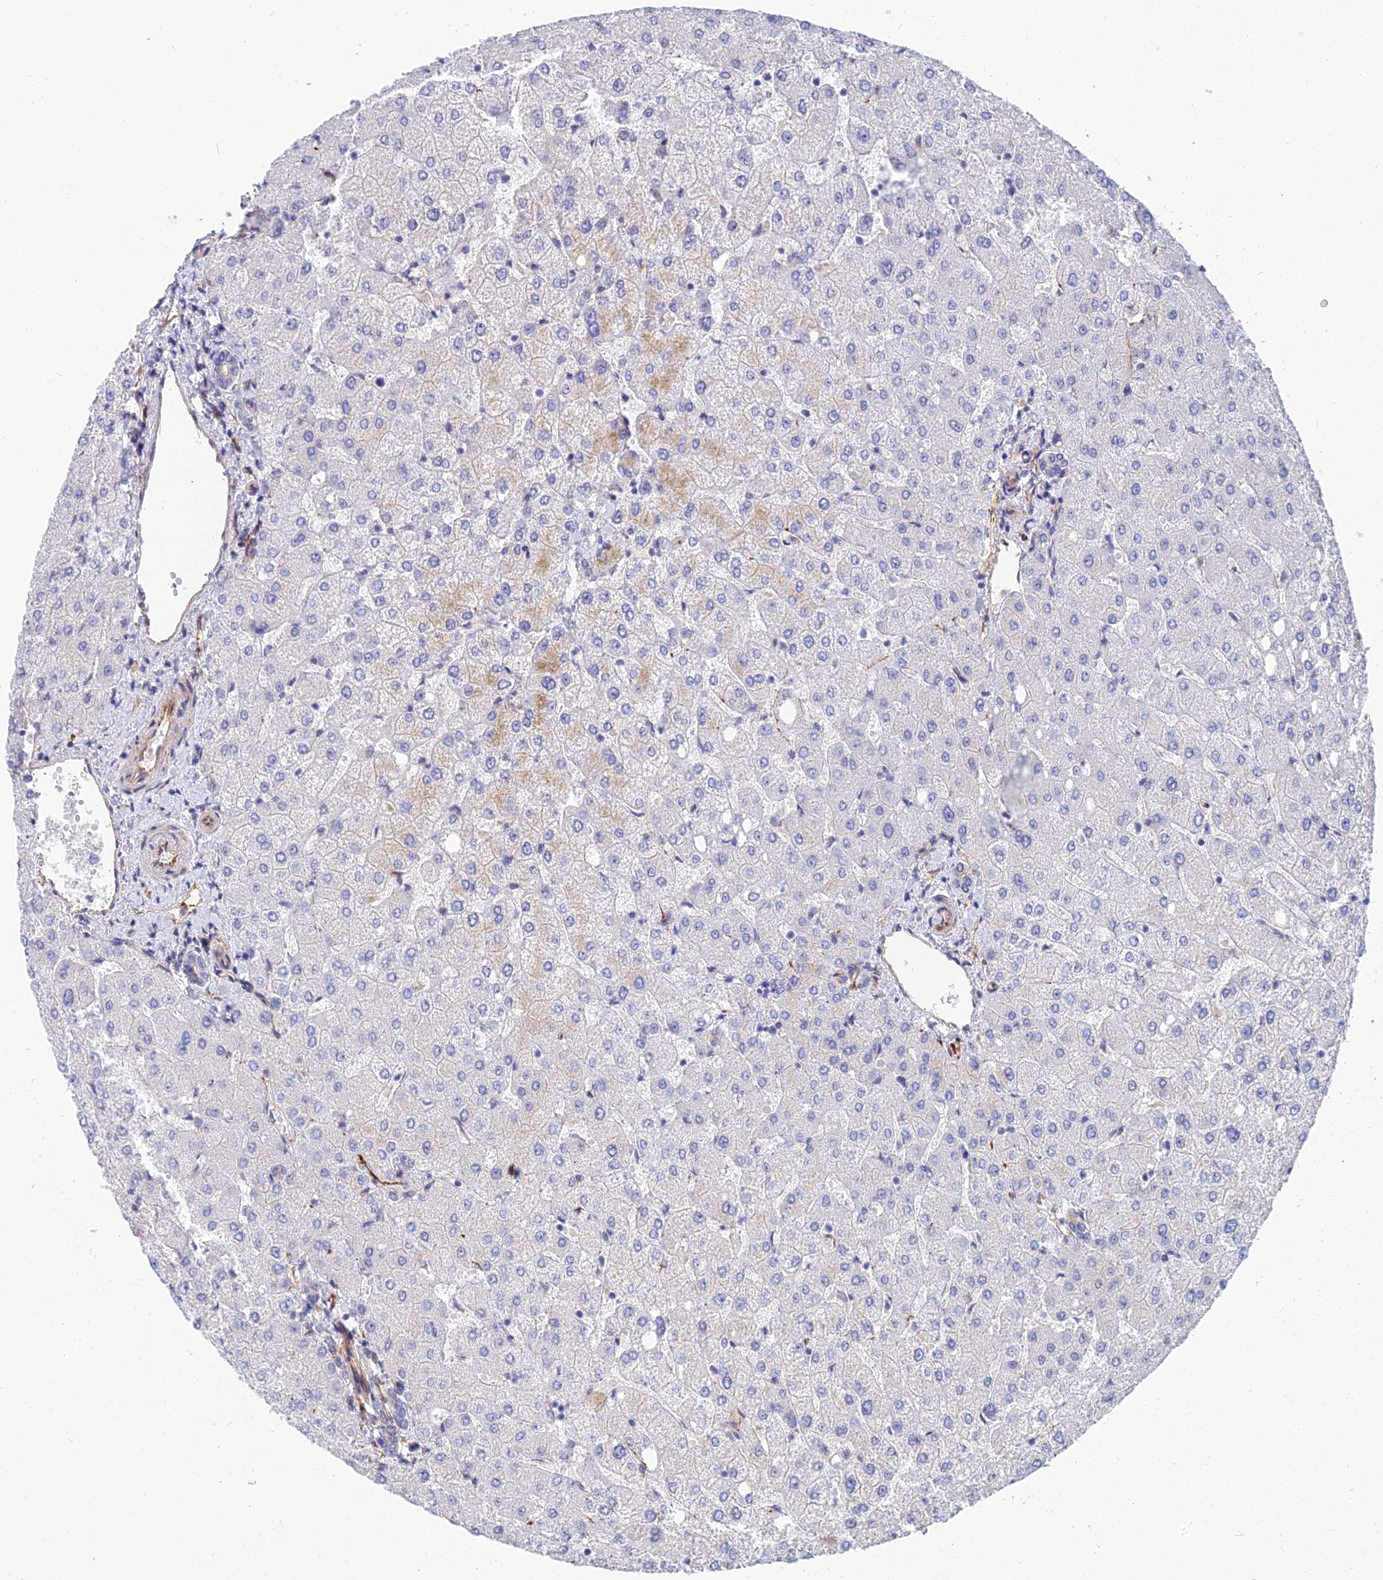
{"staining": {"intensity": "moderate", "quantity": "<25%", "location": "cytoplasmic/membranous"}, "tissue": "liver", "cell_type": "Cholangiocytes", "image_type": "normal", "snomed": [{"axis": "morphology", "description": "Normal tissue, NOS"}, {"axis": "topography", "description": "Liver"}], "caption": "Brown immunohistochemical staining in benign liver displays moderate cytoplasmic/membranous positivity in about <25% of cholangiocytes.", "gene": "TRIM43B", "patient": {"sex": "female", "age": 54}}